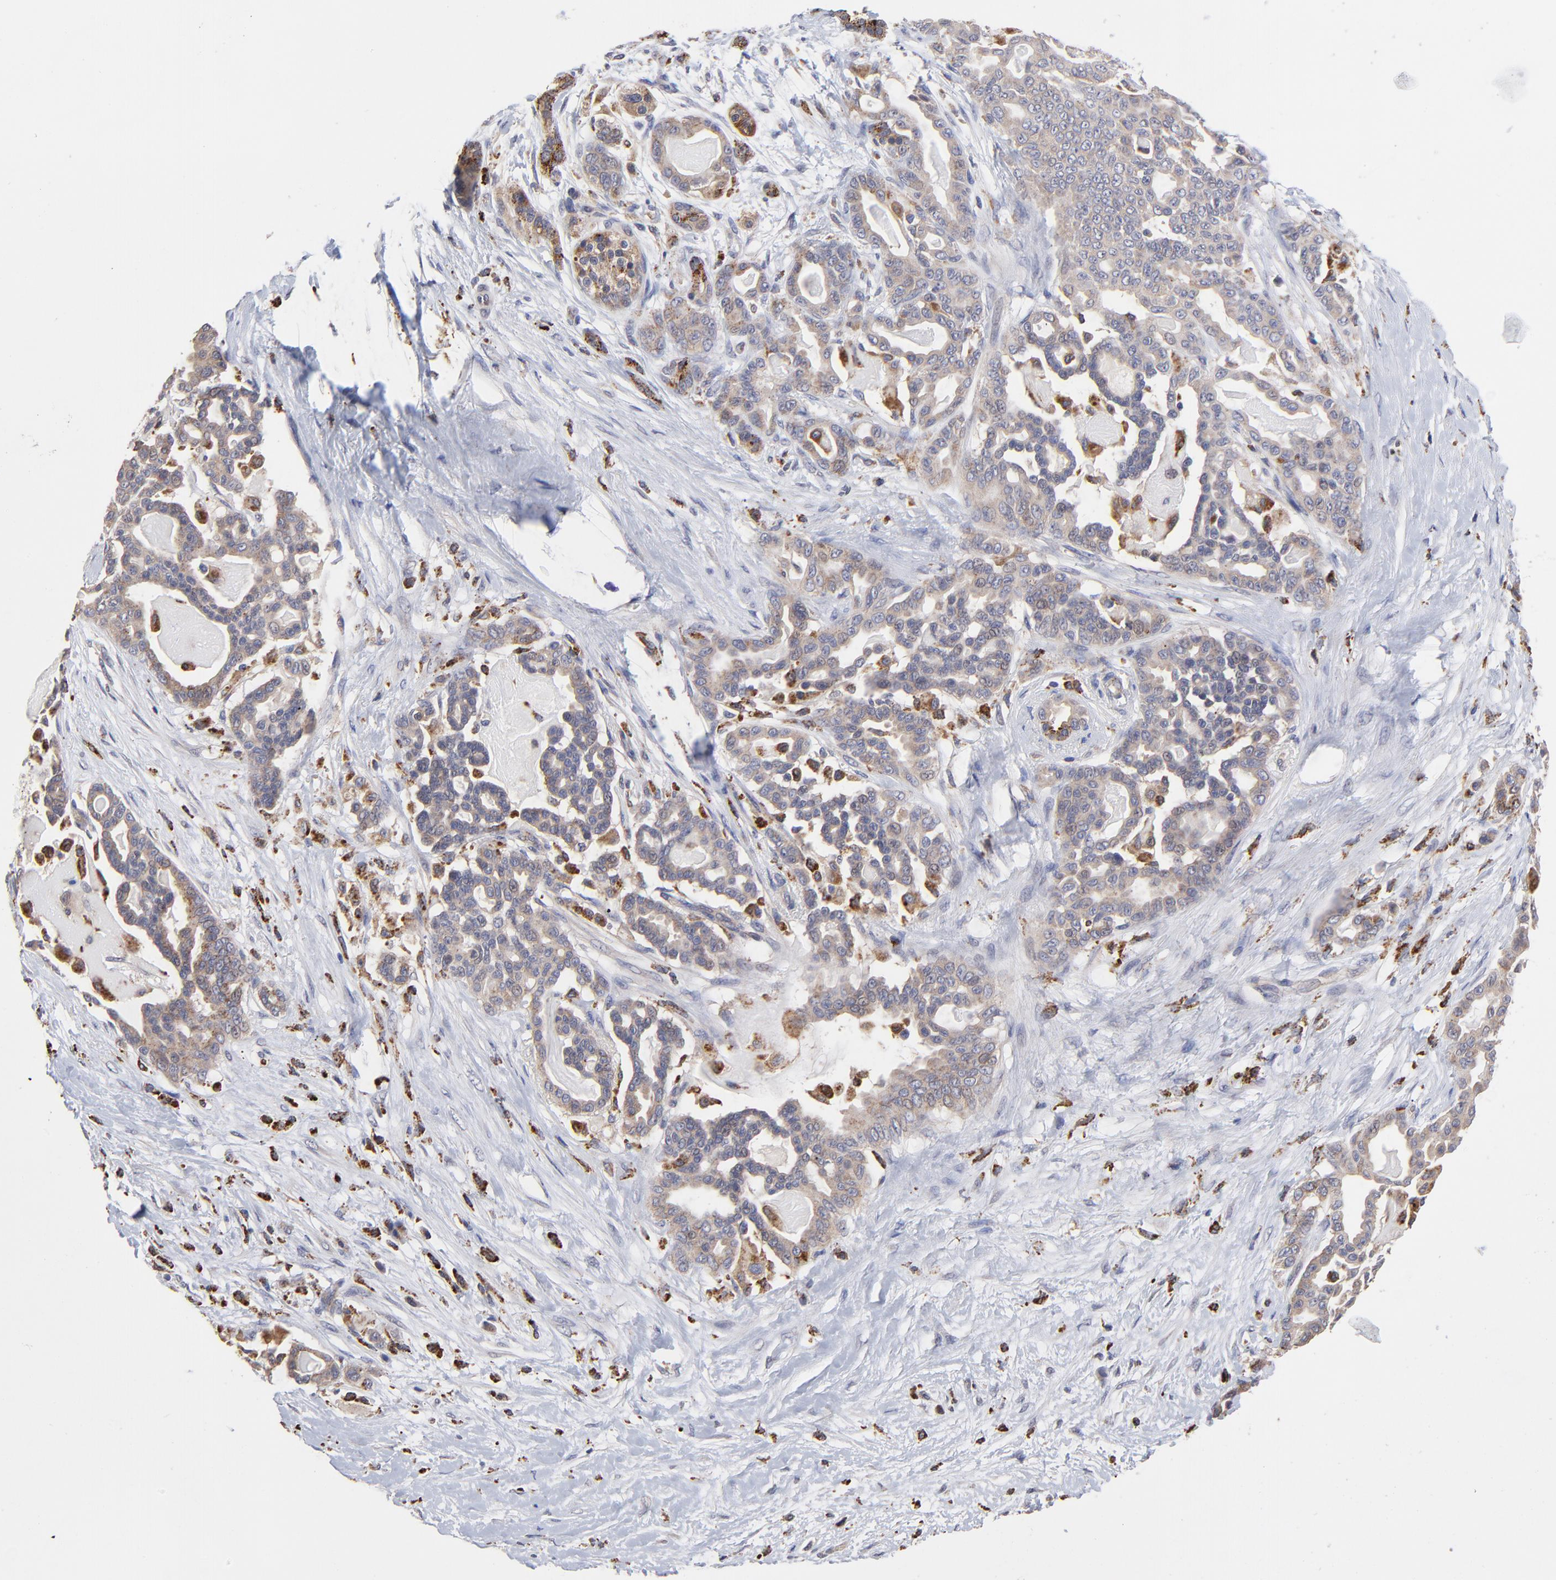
{"staining": {"intensity": "moderate", "quantity": "25%-75%", "location": "cytoplasmic/membranous"}, "tissue": "pancreatic cancer", "cell_type": "Tumor cells", "image_type": "cancer", "snomed": [{"axis": "morphology", "description": "Adenocarcinoma, NOS"}, {"axis": "topography", "description": "Pancreas"}], "caption": "Pancreatic adenocarcinoma stained for a protein (brown) reveals moderate cytoplasmic/membranous positive staining in approximately 25%-75% of tumor cells.", "gene": "PDE4B", "patient": {"sex": "male", "age": 63}}